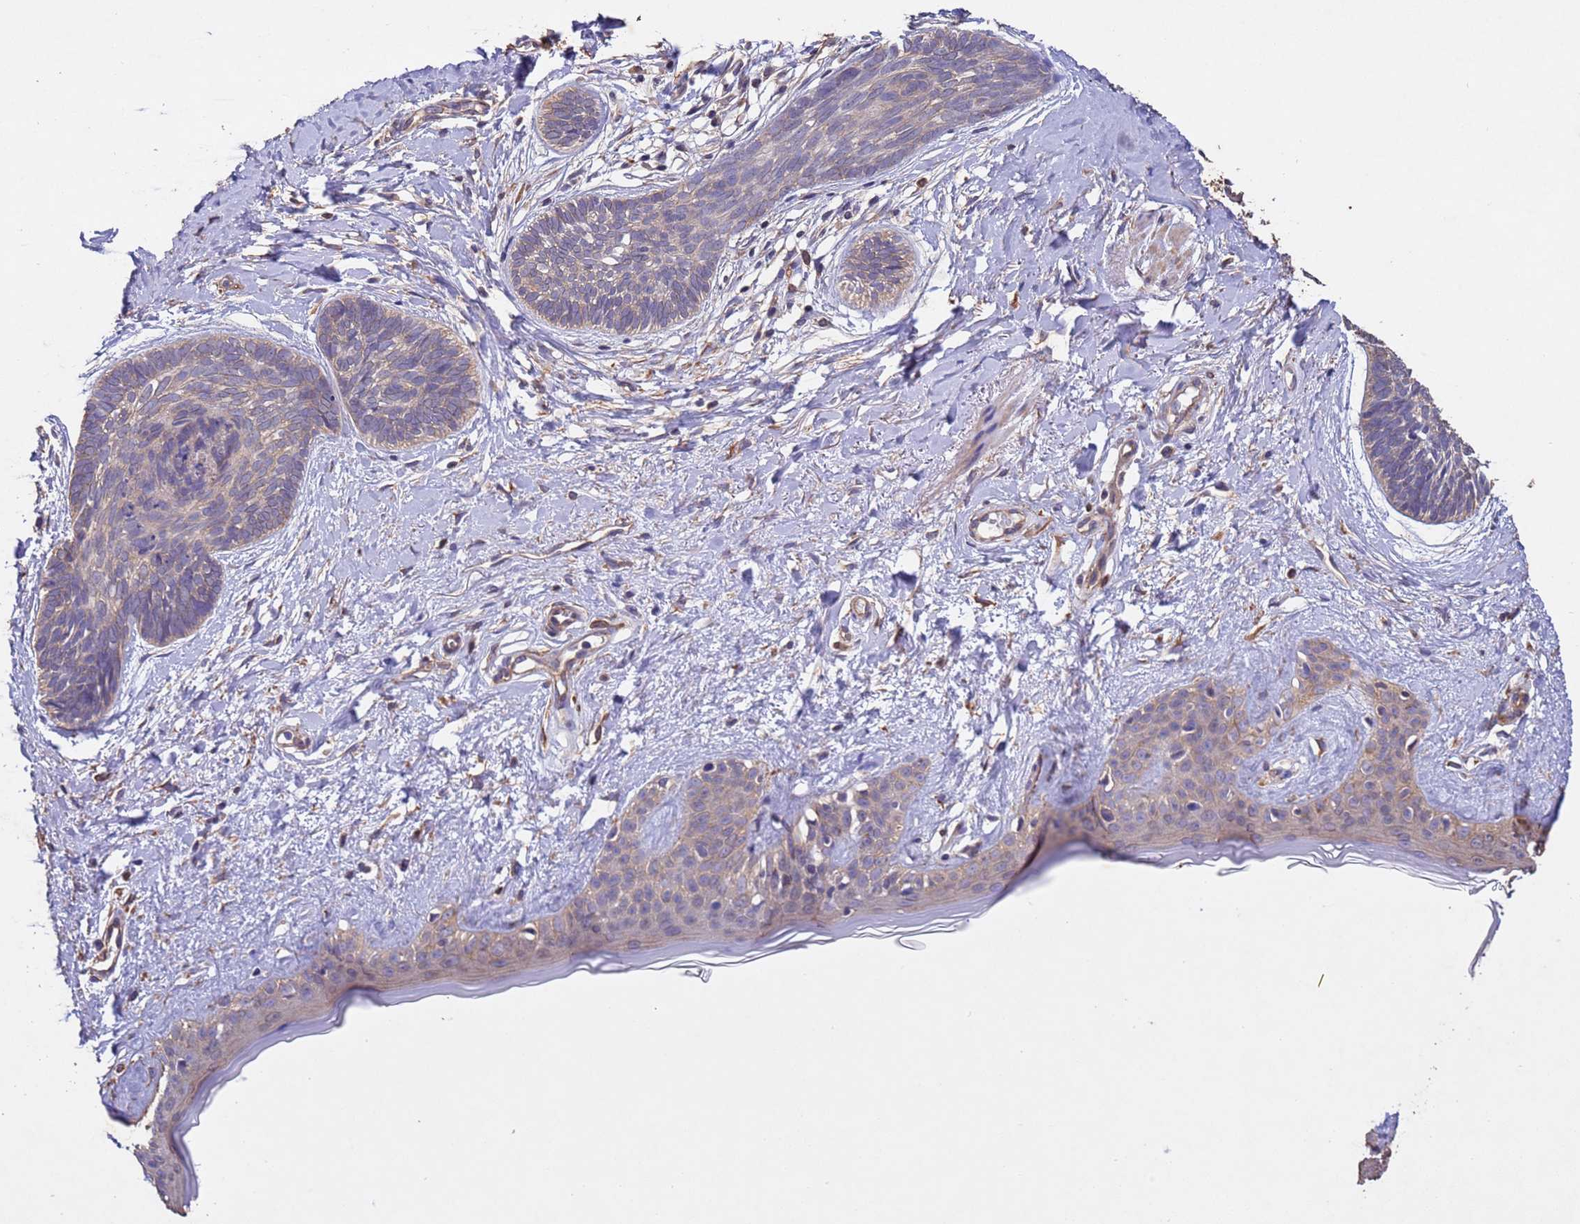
{"staining": {"intensity": "weak", "quantity": "<25%", "location": "cytoplasmic/membranous"}, "tissue": "skin cancer", "cell_type": "Tumor cells", "image_type": "cancer", "snomed": [{"axis": "morphology", "description": "Basal cell carcinoma"}, {"axis": "topography", "description": "Skin"}], "caption": "Protein analysis of skin cancer exhibits no significant staining in tumor cells.", "gene": "MTX3", "patient": {"sex": "female", "age": 81}}